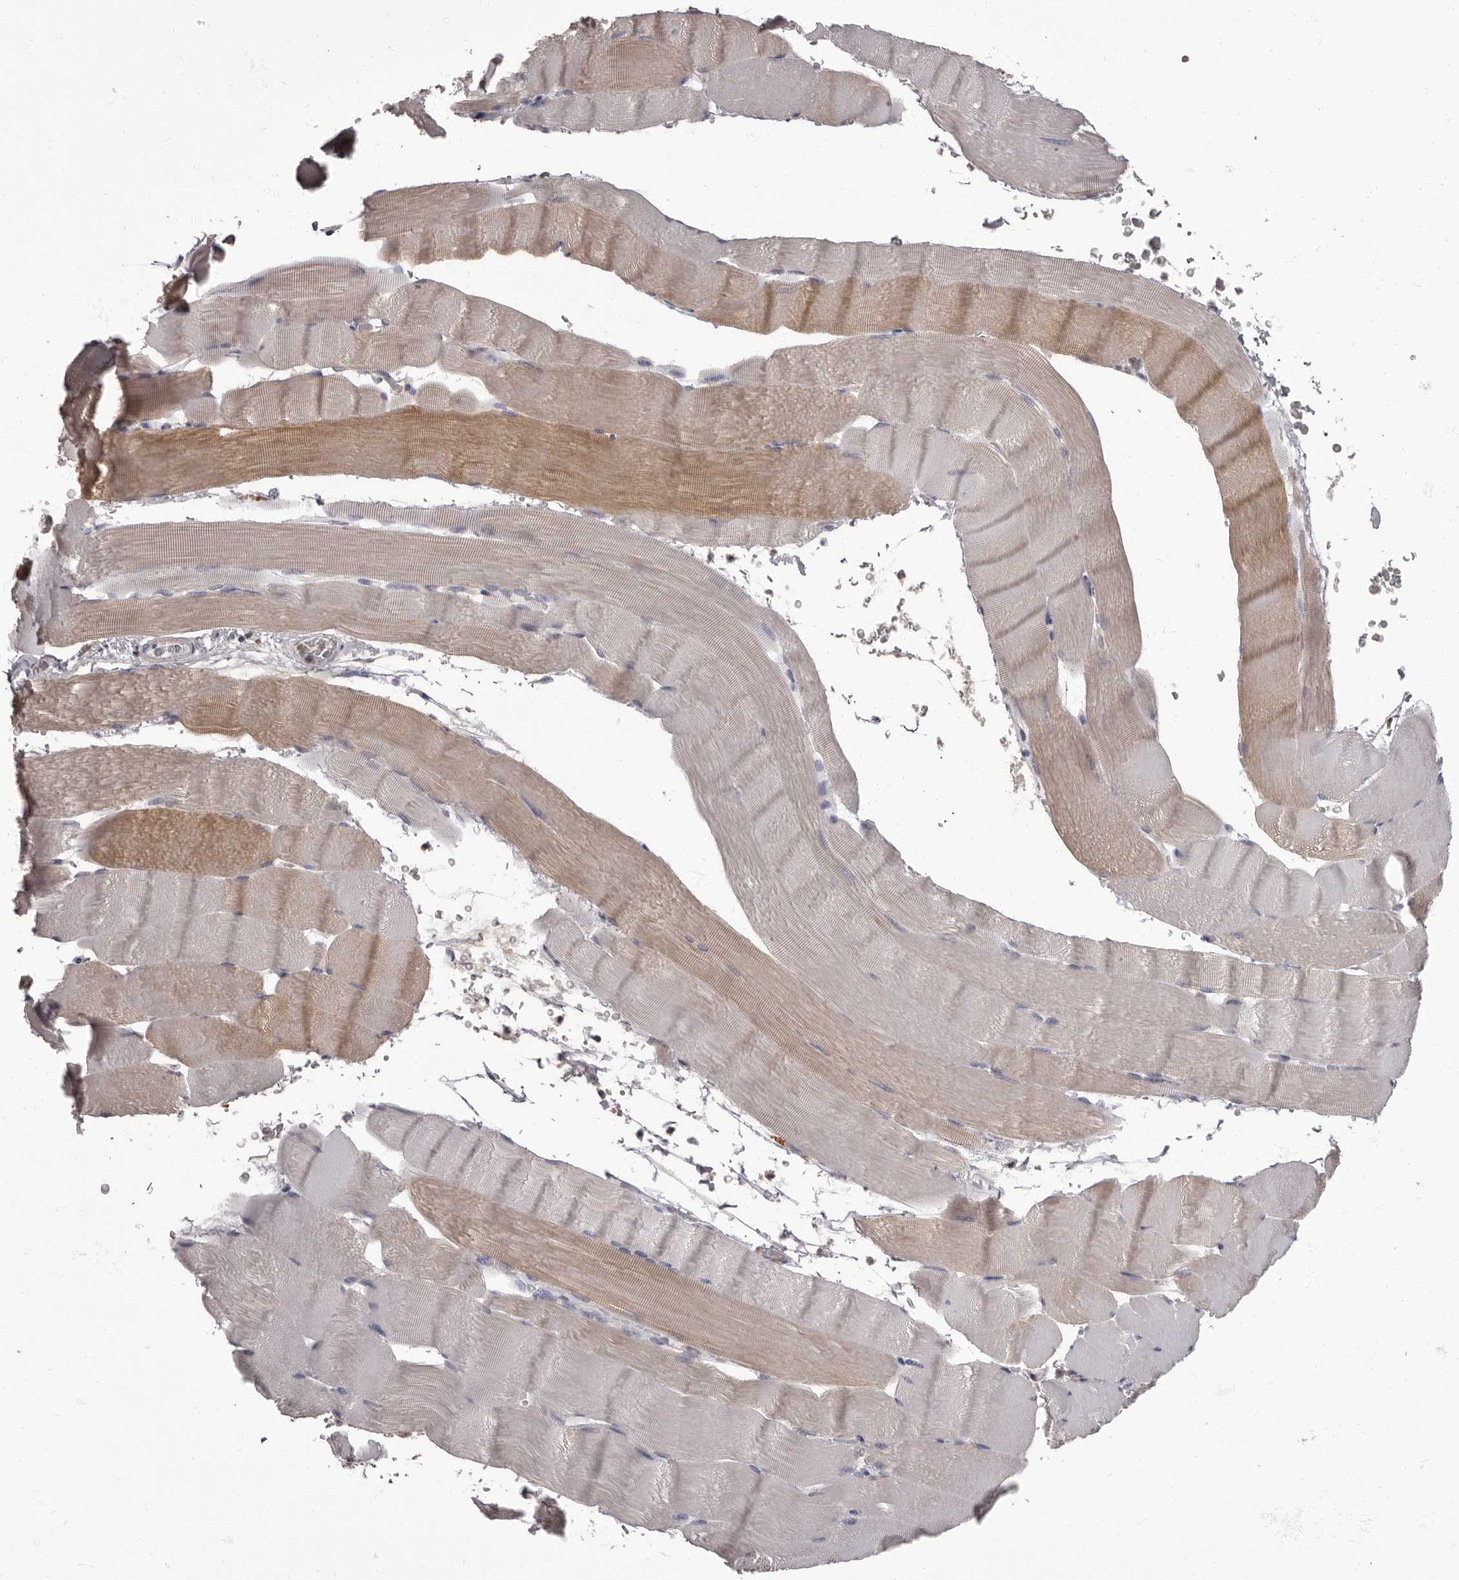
{"staining": {"intensity": "weak", "quantity": "<25%", "location": "cytoplasmic/membranous"}, "tissue": "skeletal muscle", "cell_type": "Myocytes", "image_type": "normal", "snomed": [{"axis": "morphology", "description": "Normal tissue, NOS"}, {"axis": "topography", "description": "Skeletal muscle"}], "caption": "High power microscopy photomicrograph of an IHC photomicrograph of benign skeletal muscle, revealing no significant expression in myocytes.", "gene": "APEH", "patient": {"sex": "male", "age": 62}}